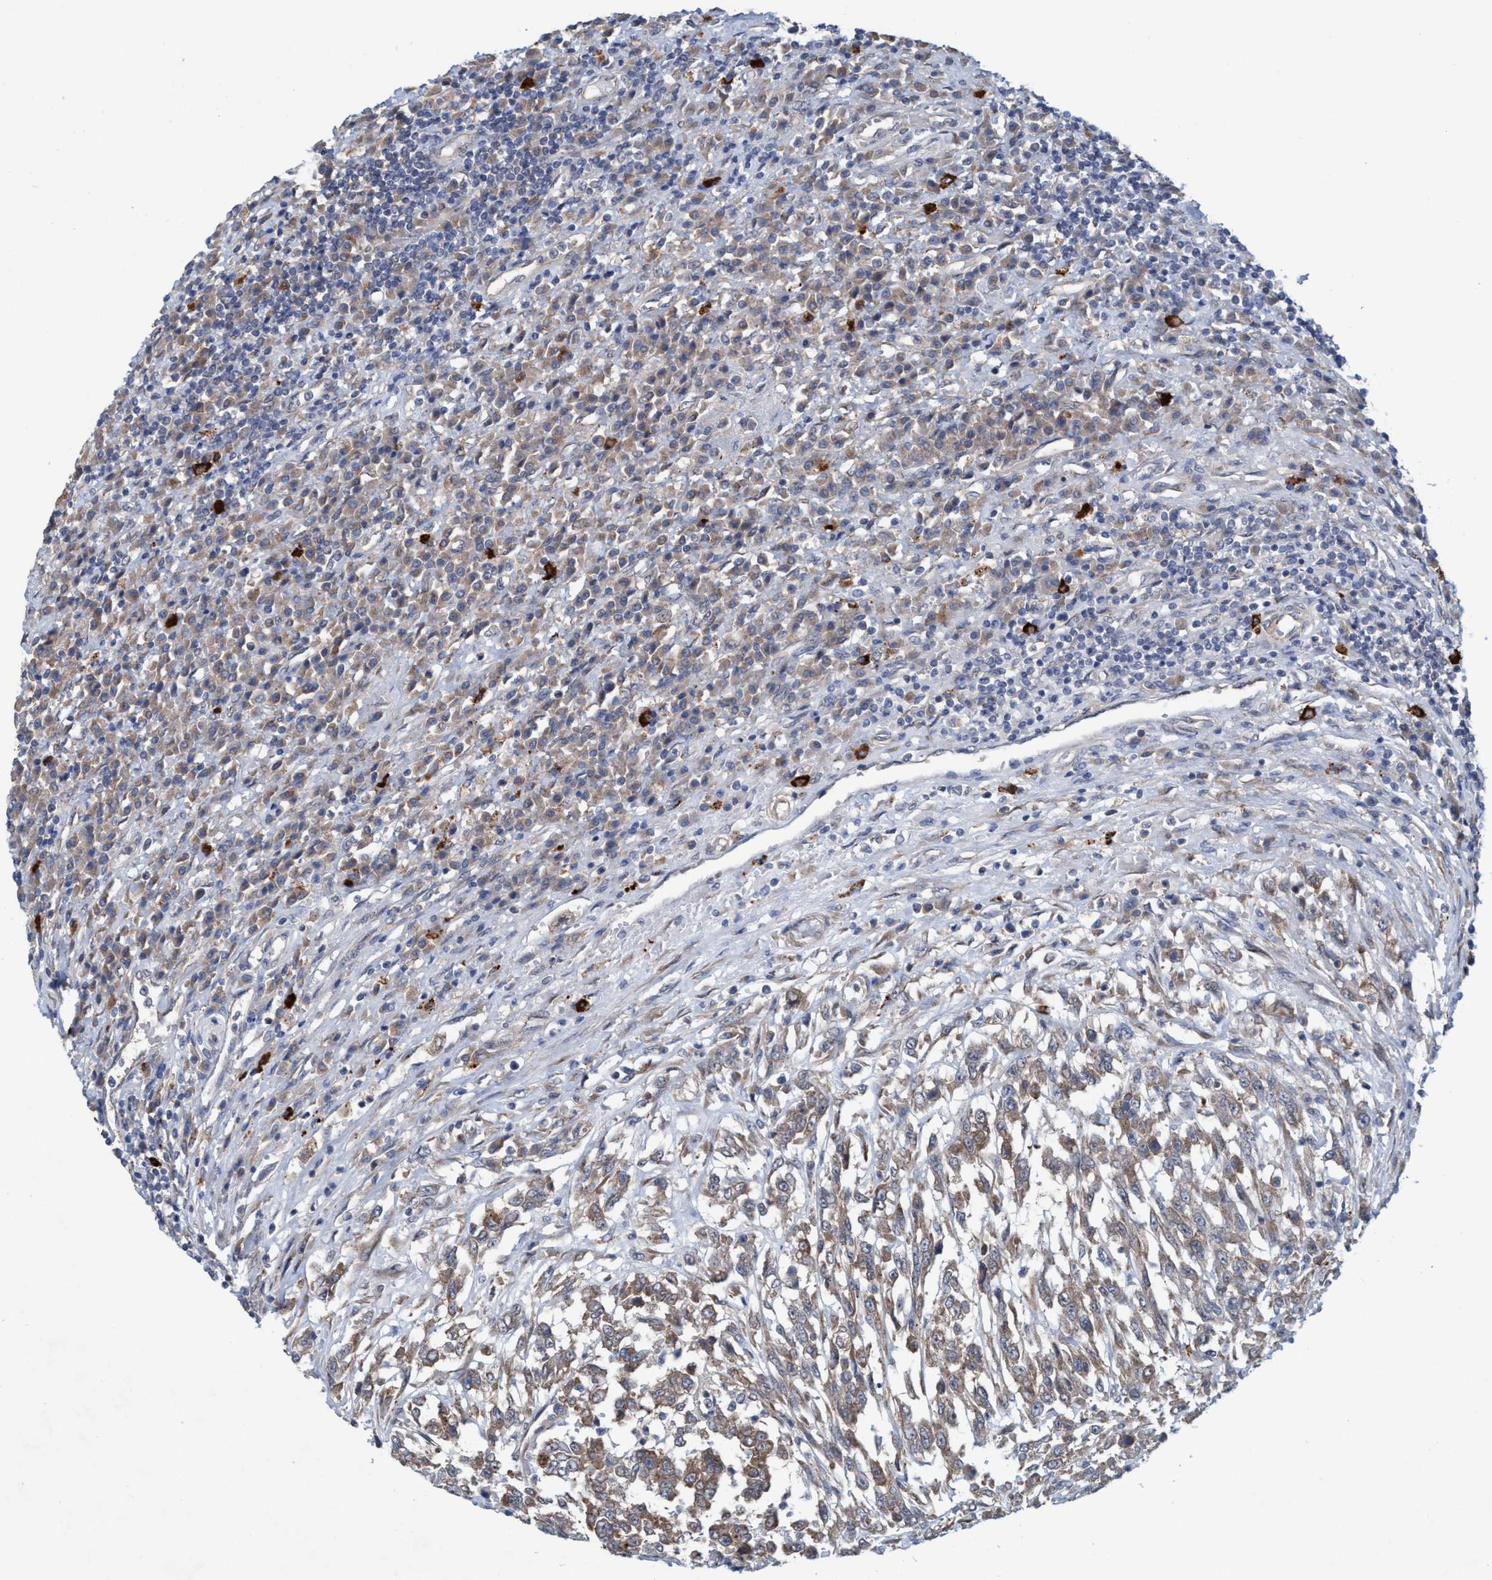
{"staining": {"intensity": "weak", "quantity": "<25%", "location": "cytoplasmic/membranous"}, "tissue": "urothelial cancer", "cell_type": "Tumor cells", "image_type": "cancer", "snomed": [{"axis": "morphology", "description": "Urothelial carcinoma, High grade"}, {"axis": "topography", "description": "Urinary bladder"}], "caption": "This micrograph is of high-grade urothelial carcinoma stained with immunohistochemistry (IHC) to label a protein in brown with the nuclei are counter-stained blue. There is no positivity in tumor cells.", "gene": "TRIM65", "patient": {"sex": "male", "age": 46}}